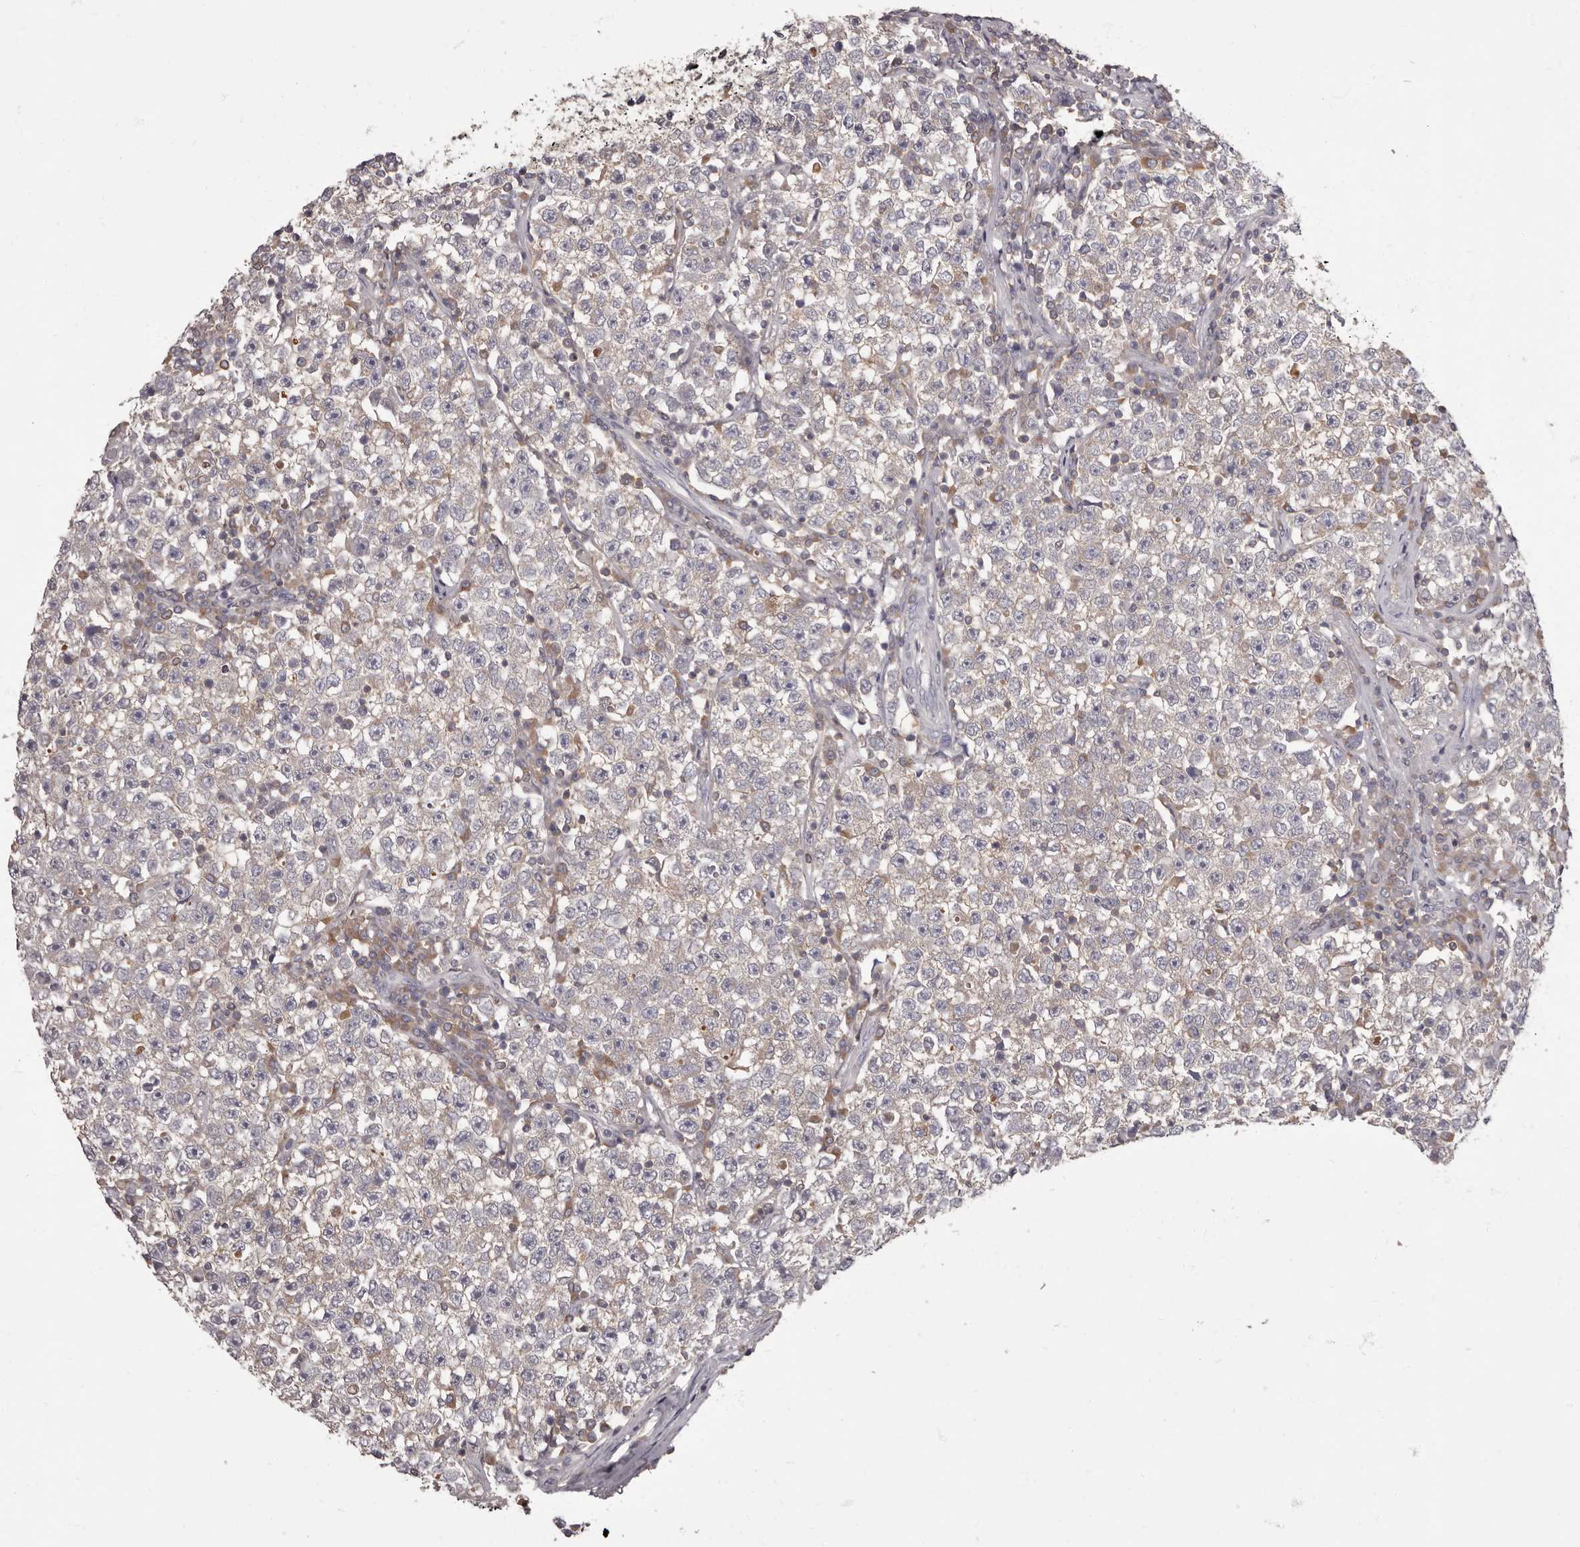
{"staining": {"intensity": "weak", "quantity": "<25%", "location": "cytoplasmic/membranous"}, "tissue": "testis cancer", "cell_type": "Tumor cells", "image_type": "cancer", "snomed": [{"axis": "morphology", "description": "Seminoma, NOS"}, {"axis": "topography", "description": "Testis"}], "caption": "Human testis cancer stained for a protein using immunohistochemistry (IHC) demonstrates no expression in tumor cells.", "gene": "APEH", "patient": {"sex": "male", "age": 22}}